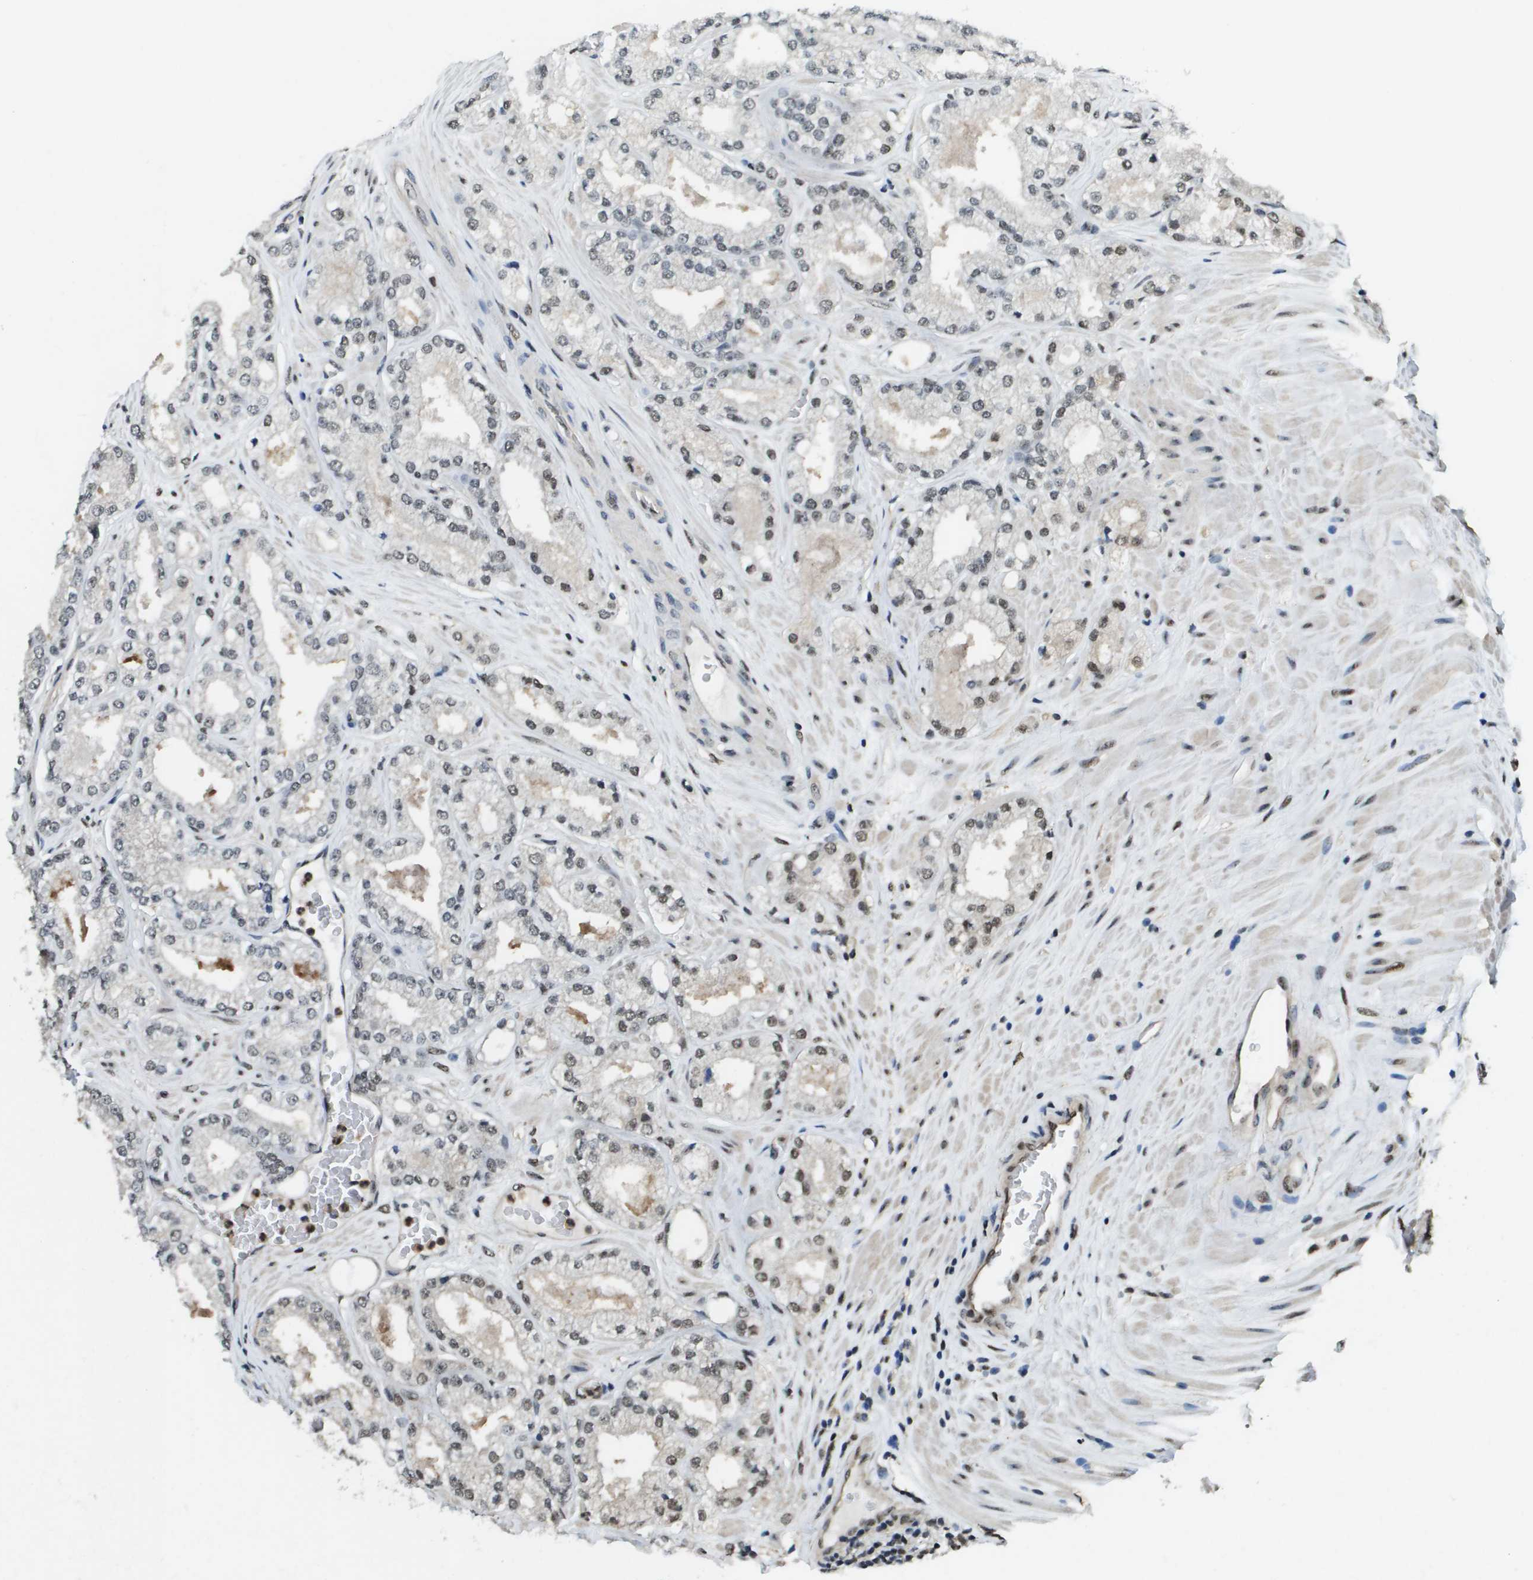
{"staining": {"intensity": "weak", "quantity": "25%-75%", "location": "nuclear"}, "tissue": "prostate cancer", "cell_type": "Tumor cells", "image_type": "cancer", "snomed": [{"axis": "morphology", "description": "Adenocarcinoma, High grade"}, {"axis": "topography", "description": "Prostate"}], "caption": "There is low levels of weak nuclear staining in tumor cells of prostate cancer (high-grade adenocarcinoma), as demonstrated by immunohistochemical staining (brown color).", "gene": "SP100", "patient": {"sex": "male", "age": 71}}